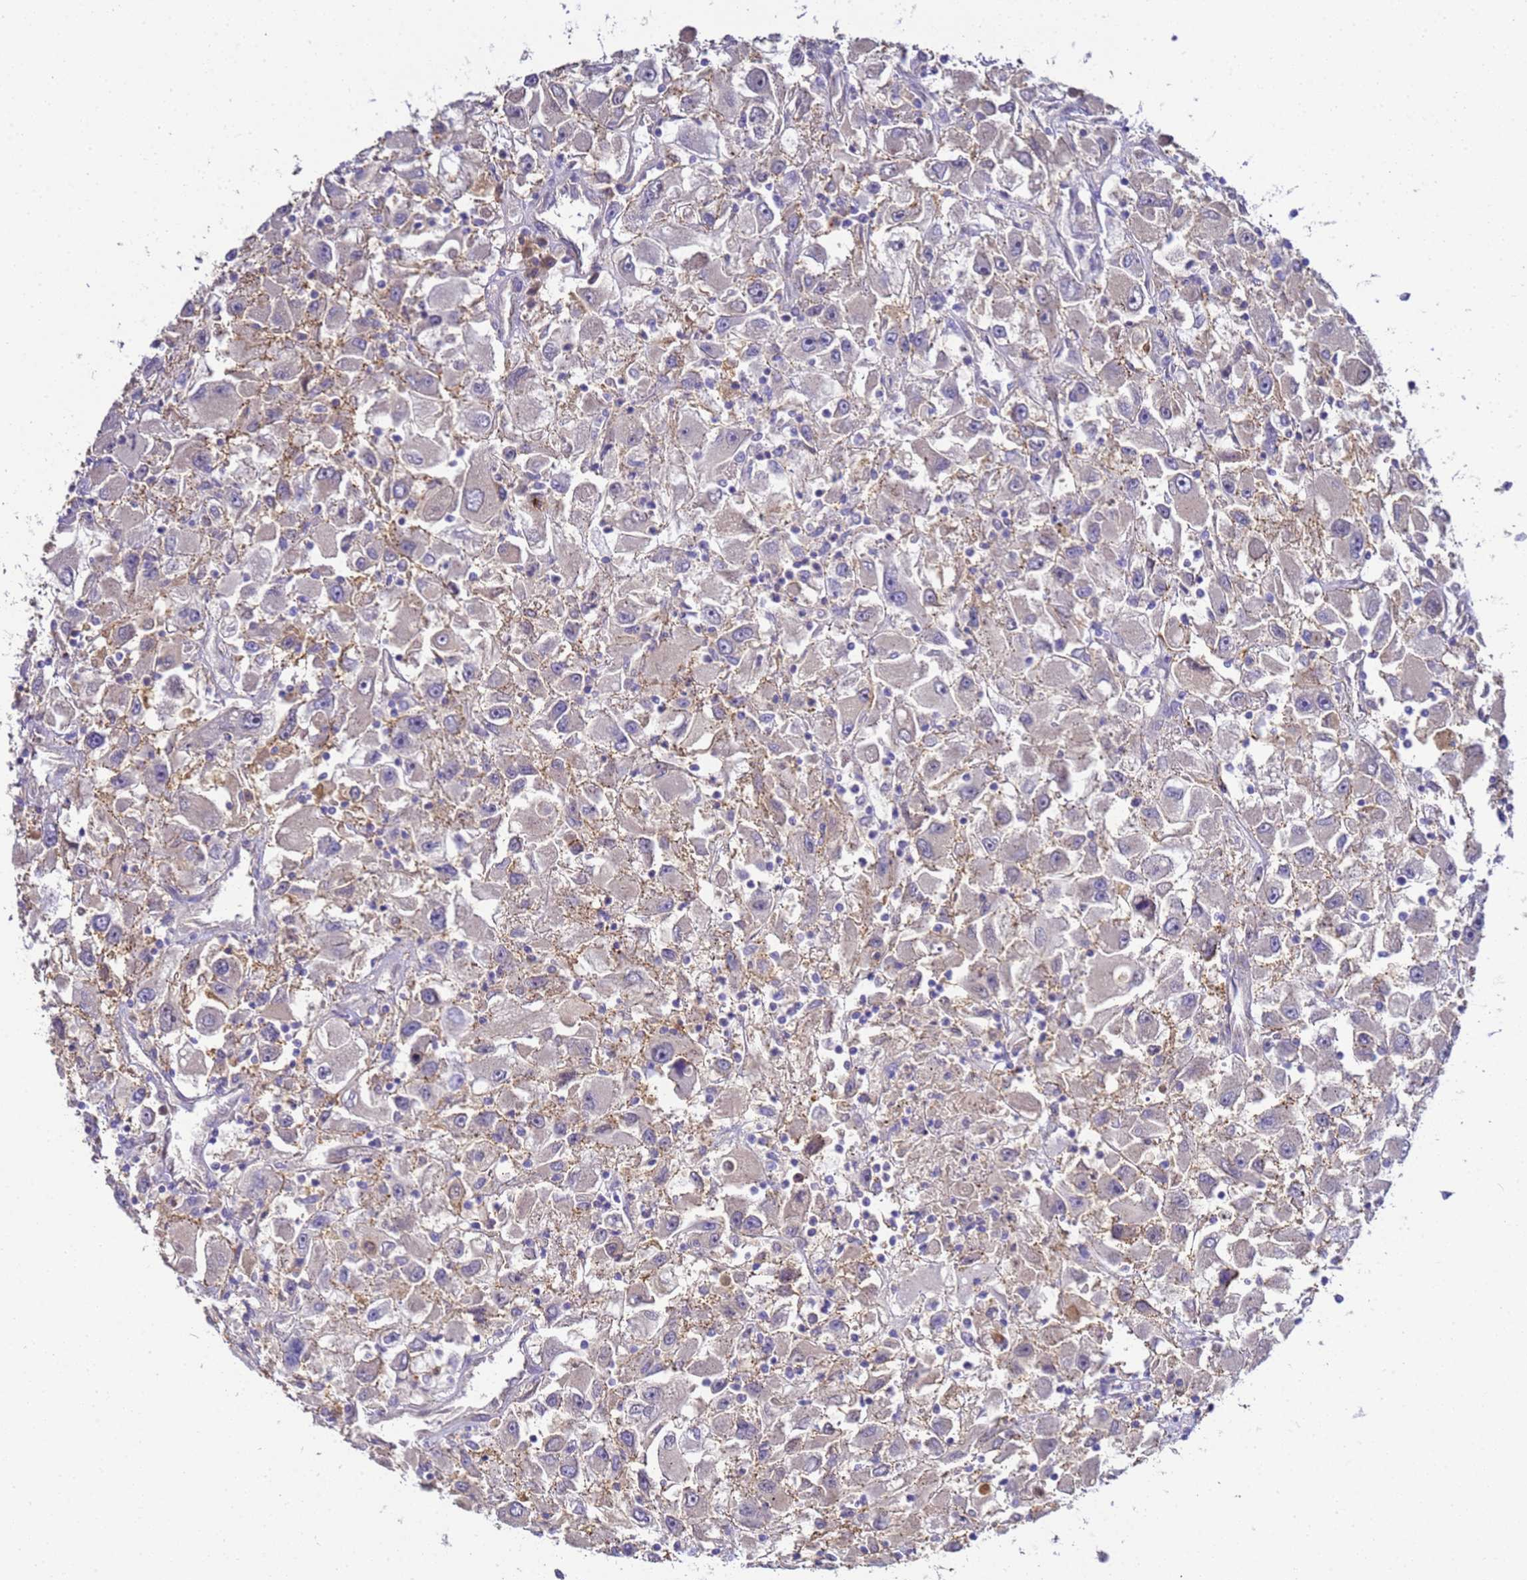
{"staining": {"intensity": "weak", "quantity": "<25%", "location": "cytoplasmic/membranous"}, "tissue": "renal cancer", "cell_type": "Tumor cells", "image_type": "cancer", "snomed": [{"axis": "morphology", "description": "Adenocarcinoma, NOS"}, {"axis": "topography", "description": "Kidney"}], "caption": "High magnification brightfield microscopy of renal cancer (adenocarcinoma) stained with DAB (brown) and counterstained with hematoxylin (blue): tumor cells show no significant staining.", "gene": "TBCD", "patient": {"sex": "female", "age": 52}}